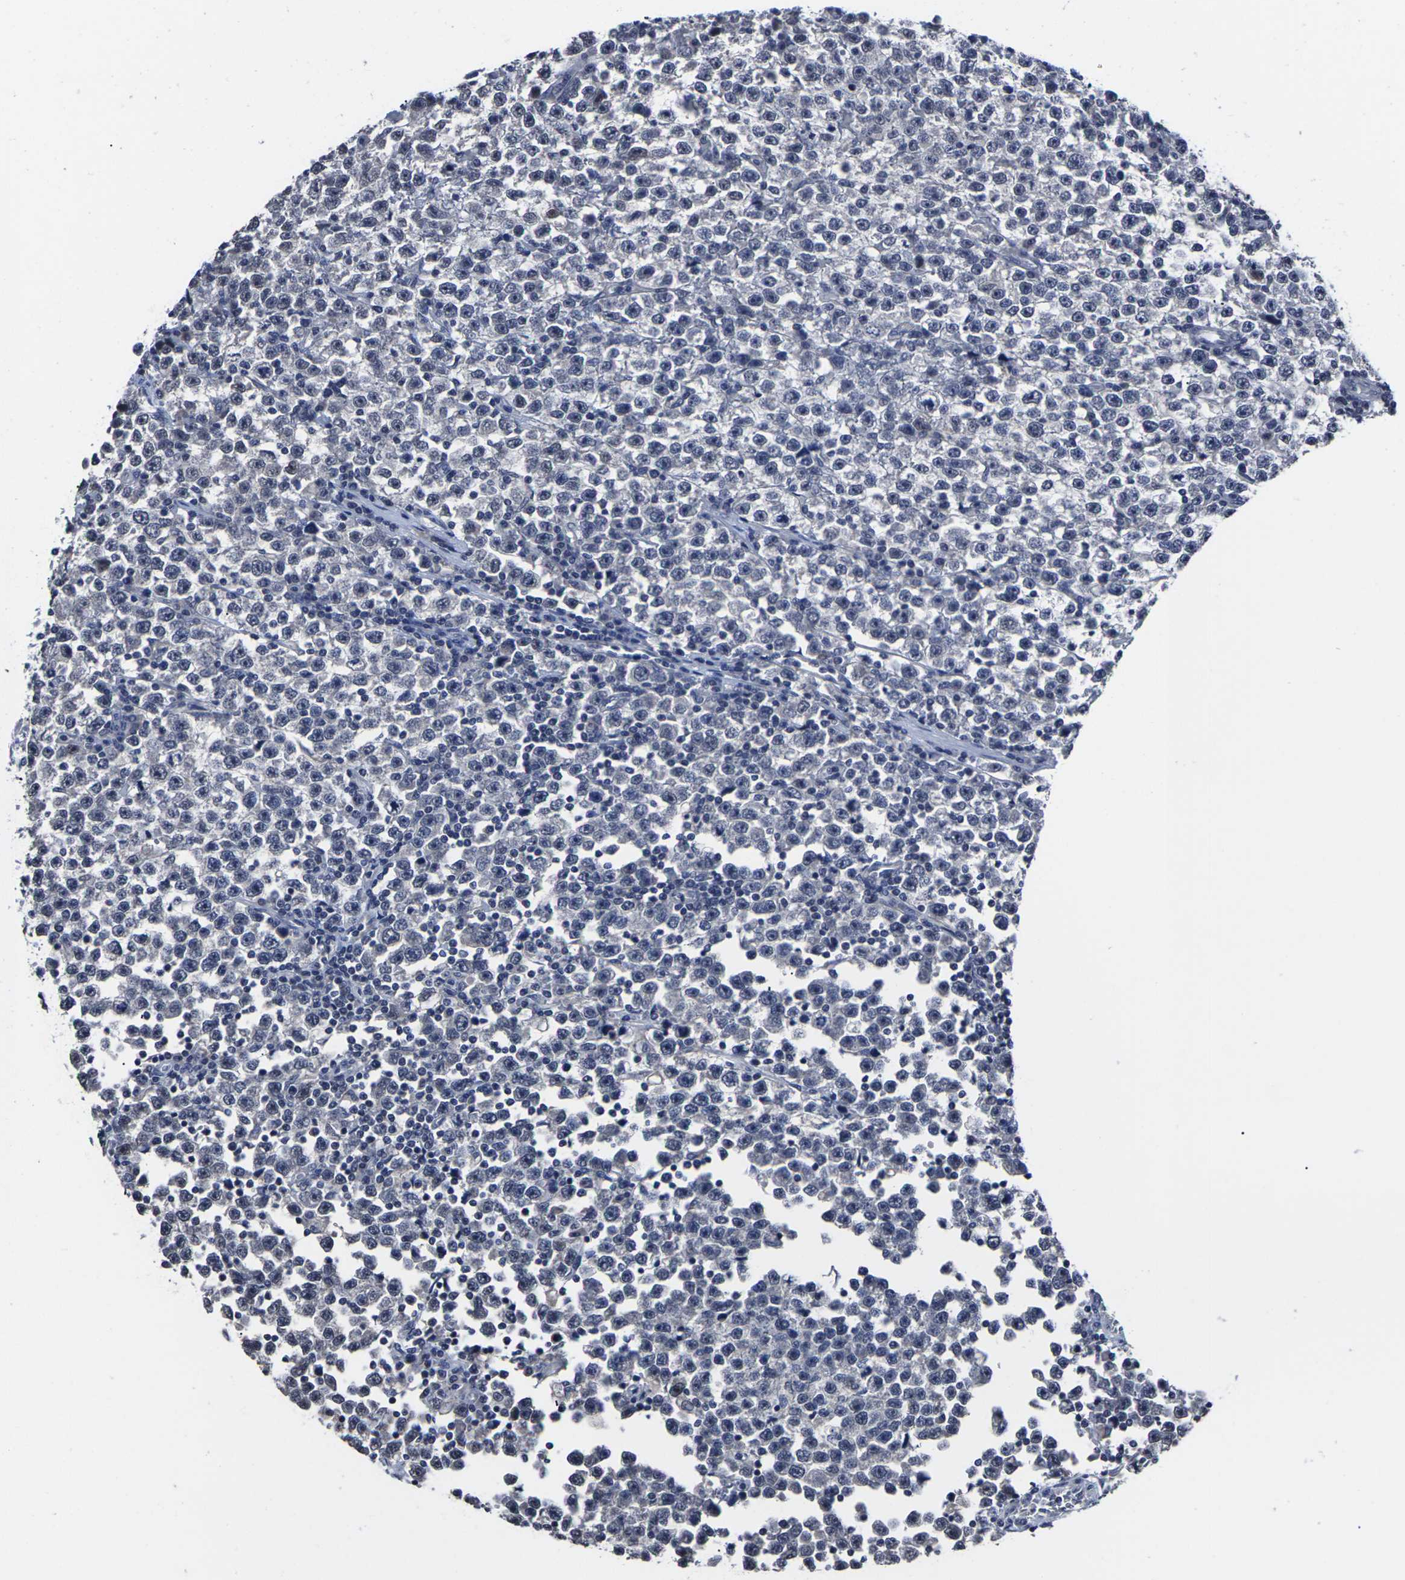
{"staining": {"intensity": "negative", "quantity": "none", "location": "none"}, "tissue": "testis cancer", "cell_type": "Tumor cells", "image_type": "cancer", "snomed": [{"axis": "morphology", "description": "Seminoma, NOS"}, {"axis": "topography", "description": "Testis"}], "caption": "An IHC micrograph of testis cancer (seminoma) is shown. There is no staining in tumor cells of testis cancer (seminoma).", "gene": "MSANTD4", "patient": {"sex": "male", "age": 43}}